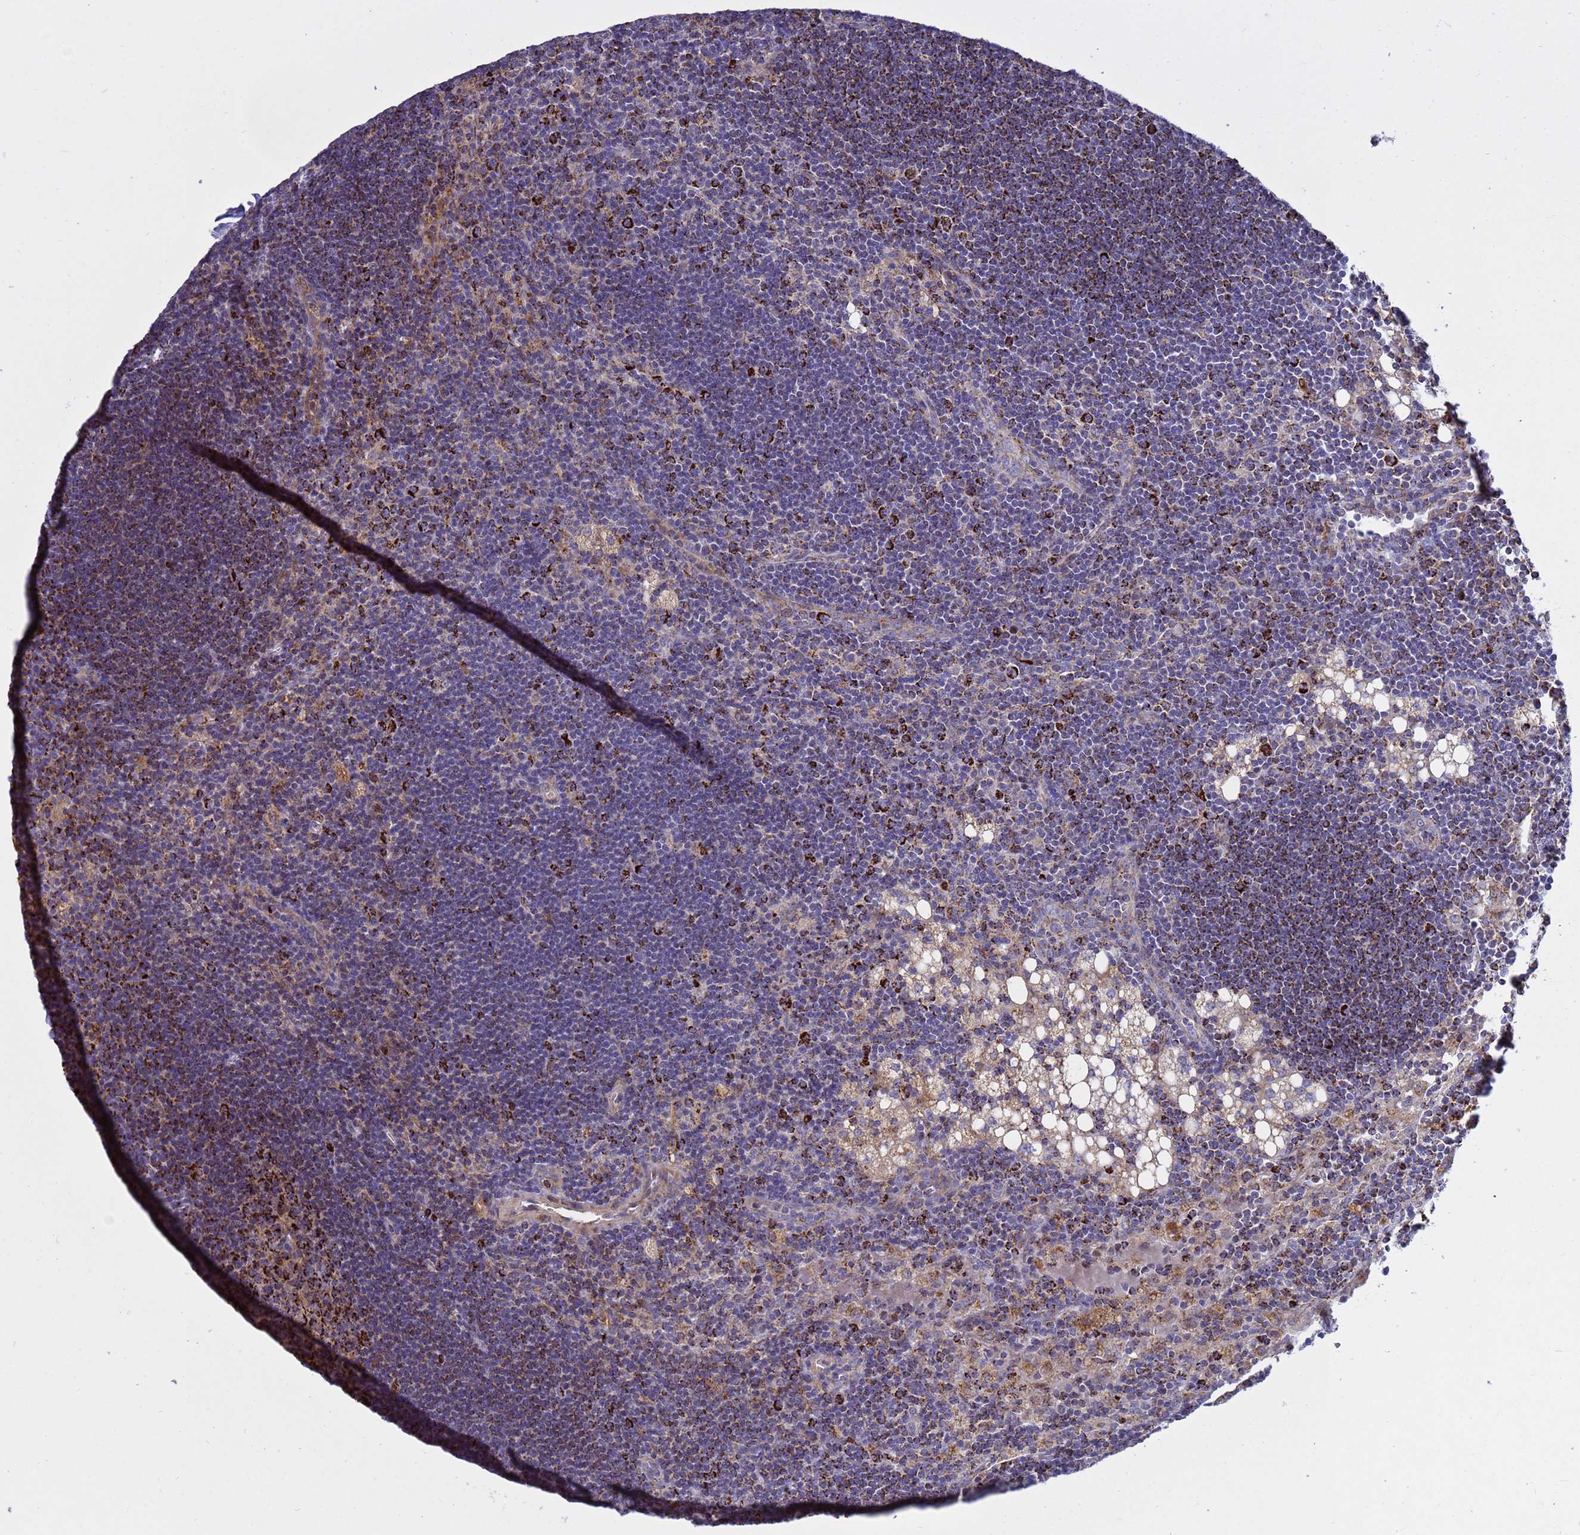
{"staining": {"intensity": "strong", "quantity": "25%-75%", "location": "cytoplasmic/membranous"}, "tissue": "lymph node", "cell_type": "Germinal center cells", "image_type": "normal", "snomed": [{"axis": "morphology", "description": "Normal tissue, NOS"}, {"axis": "topography", "description": "Lymph node"}], "caption": "A high-resolution histopathology image shows immunohistochemistry staining of benign lymph node, which exhibits strong cytoplasmic/membranous positivity in approximately 25%-75% of germinal center cells. The staining was performed using DAB, with brown indicating positive protein expression. Nuclei are stained blue with hematoxylin.", "gene": "TUBGCP3", "patient": {"sex": "male", "age": 24}}